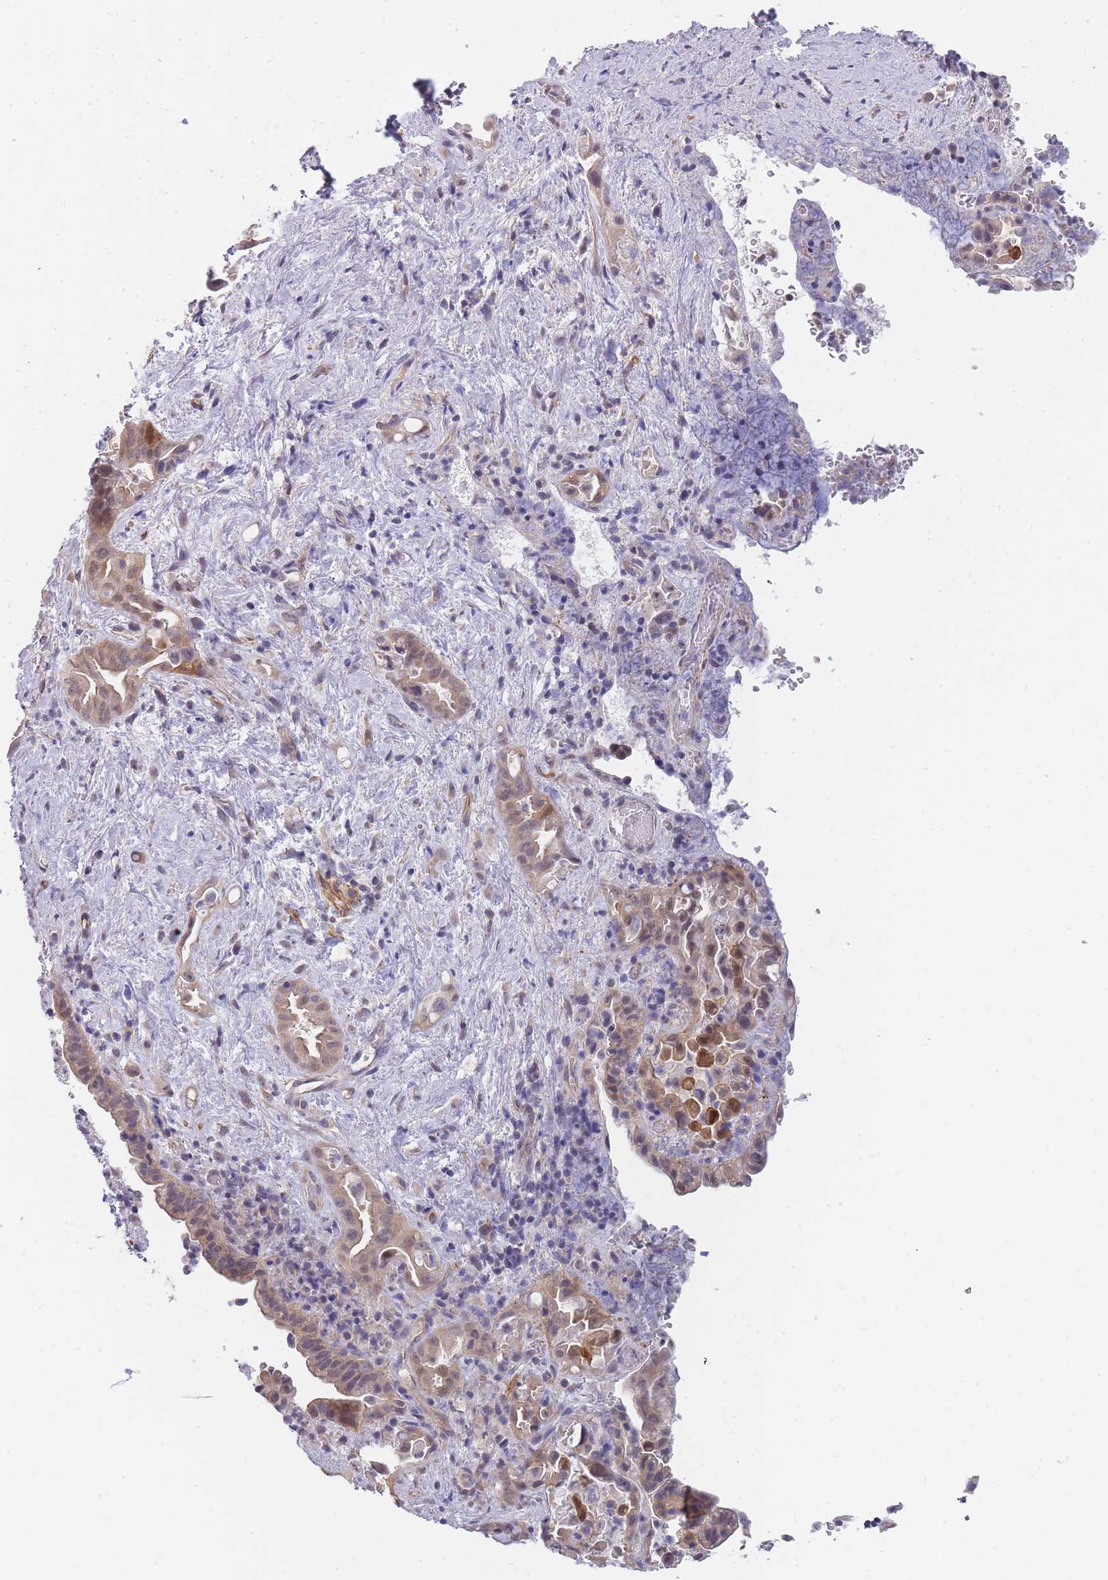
{"staining": {"intensity": "moderate", "quantity": ">75%", "location": "cytoplasmic/membranous,nuclear"}, "tissue": "liver cancer", "cell_type": "Tumor cells", "image_type": "cancer", "snomed": [{"axis": "morphology", "description": "Cholangiocarcinoma"}, {"axis": "topography", "description": "Liver"}], "caption": "Tumor cells display medium levels of moderate cytoplasmic/membranous and nuclear positivity in approximately >75% of cells in liver cancer (cholangiocarcinoma). (DAB (3,3'-diaminobenzidine) IHC, brown staining for protein, blue staining for nuclei).", "gene": "C19orf25", "patient": {"sex": "female", "age": 68}}